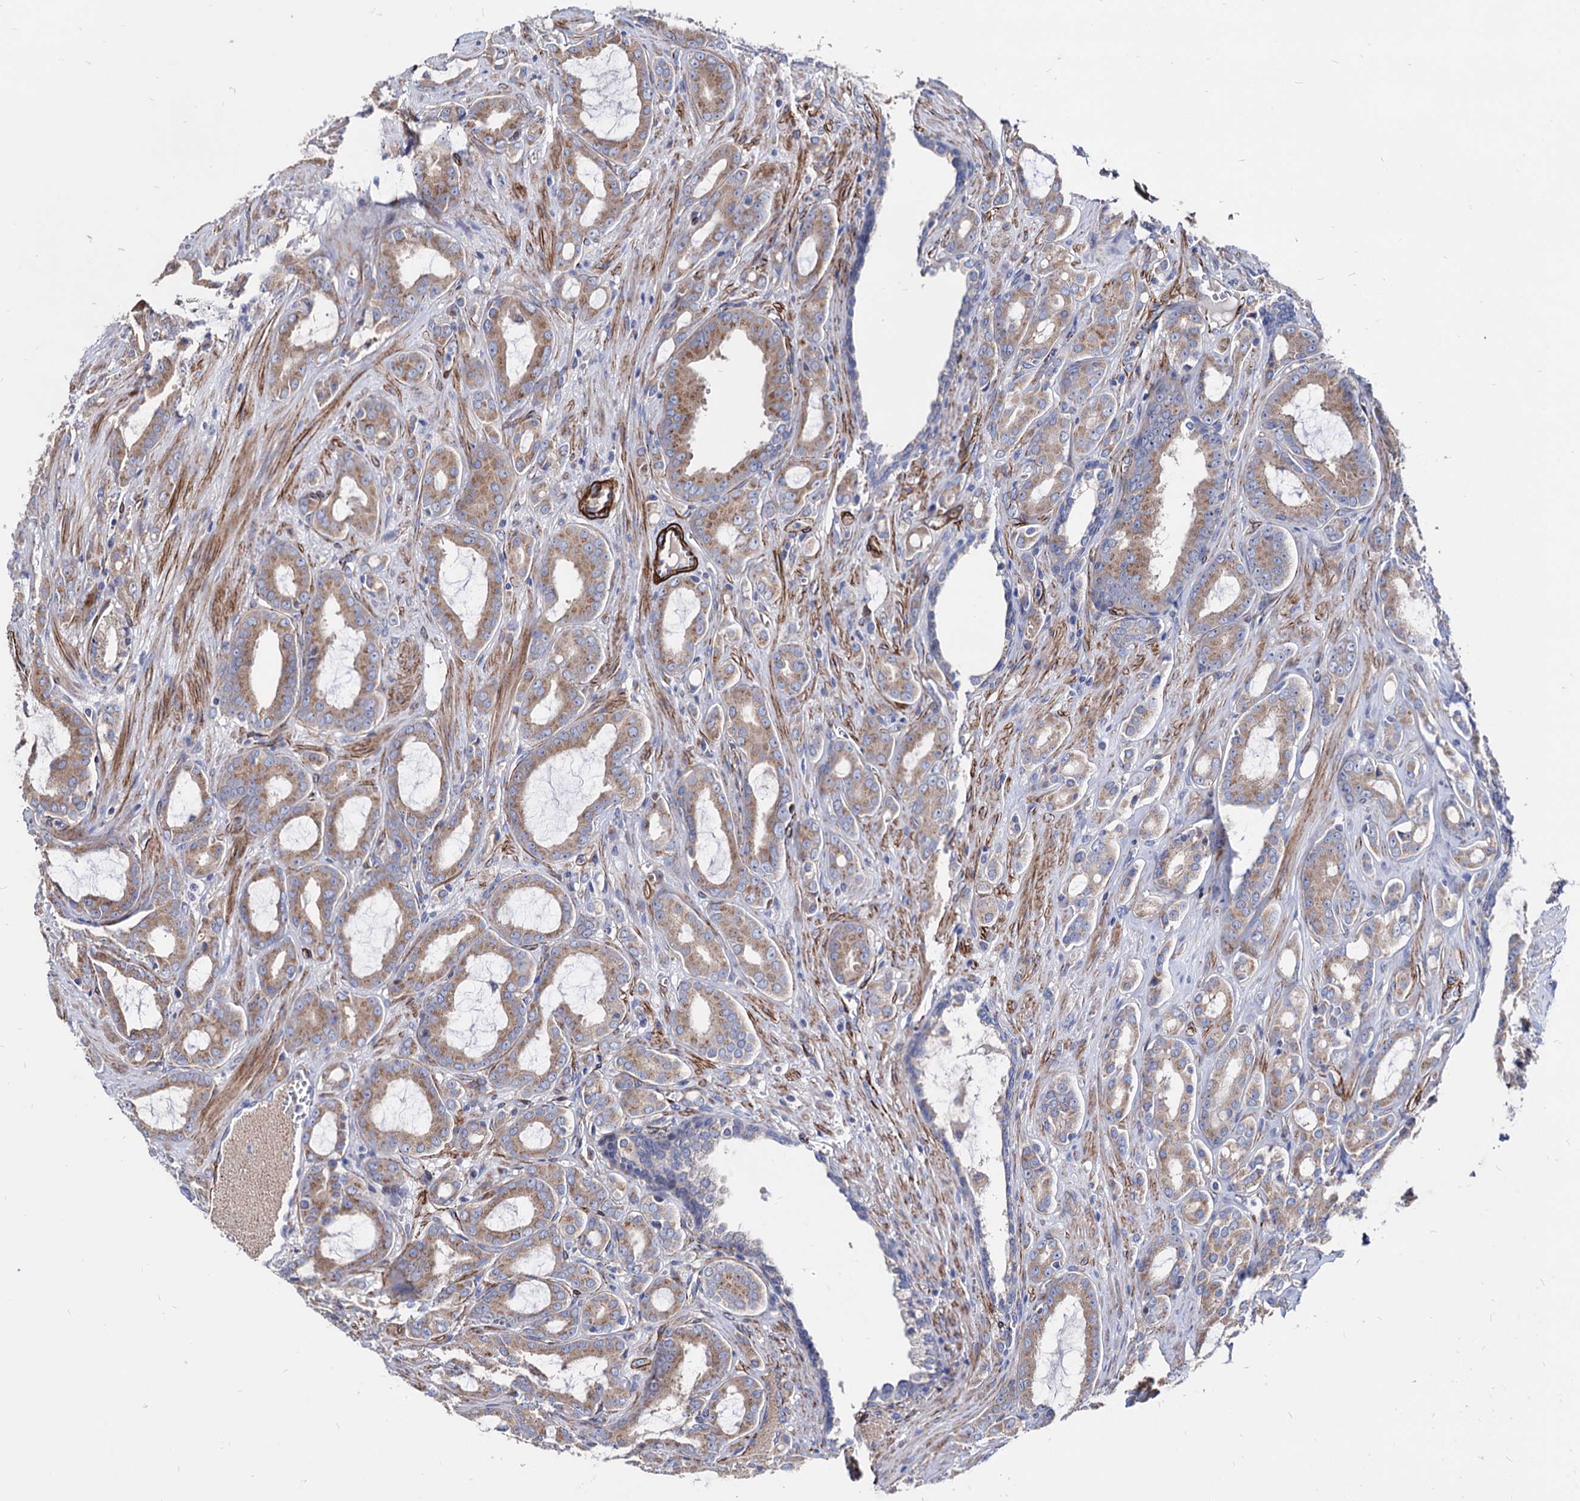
{"staining": {"intensity": "moderate", "quantity": ">75%", "location": "cytoplasmic/membranous"}, "tissue": "prostate cancer", "cell_type": "Tumor cells", "image_type": "cancer", "snomed": [{"axis": "morphology", "description": "Adenocarcinoma, High grade"}, {"axis": "topography", "description": "Prostate"}], "caption": "Immunohistochemistry (IHC) micrograph of neoplastic tissue: prostate cancer stained using immunohistochemistry (IHC) reveals medium levels of moderate protein expression localized specifically in the cytoplasmic/membranous of tumor cells, appearing as a cytoplasmic/membranous brown color.", "gene": "WDR11", "patient": {"sex": "male", "age": 72}}